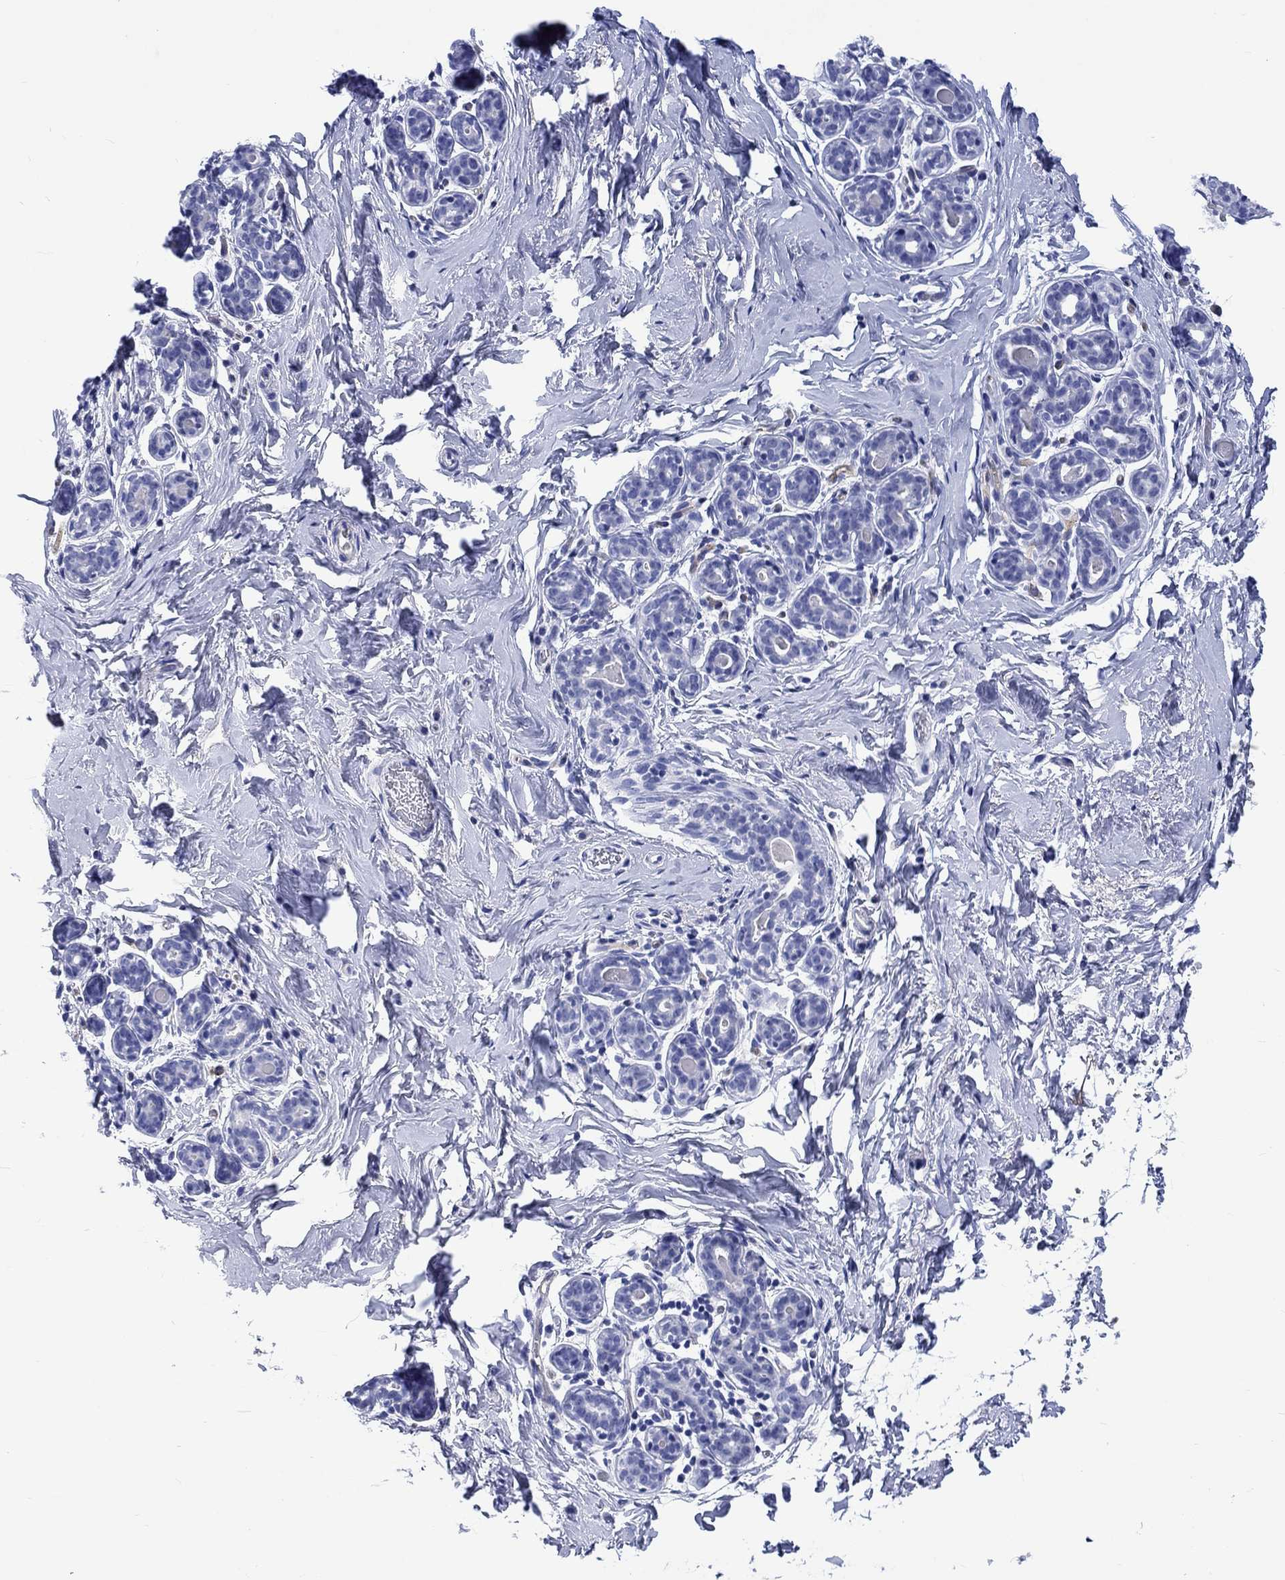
{"staining": {"intensity": "negative", "quantity": "none", "location": "none"}, "tissue": "breast", "cell_type": "Adipocytes", "image_type": "normal", "snomed": [{"axis": "morphology", "description": "Normal tissue, NOS"}, {"axis": "topography", "description": "Skin"}, {"axis": "topography", "description": "Breast"}], "caption": "High power microscopy photomicrograph of an immunohistochemistry (IHC) micrograph of unremarkable breast, revealing no significant positivity in adipocytes. (DAB (3,3'-diaminobenzidine) immunohistochemistry with hematoxylin counter stain).", "gene": "CACNG3", "patient": {"sex": "female", "age": 43}}